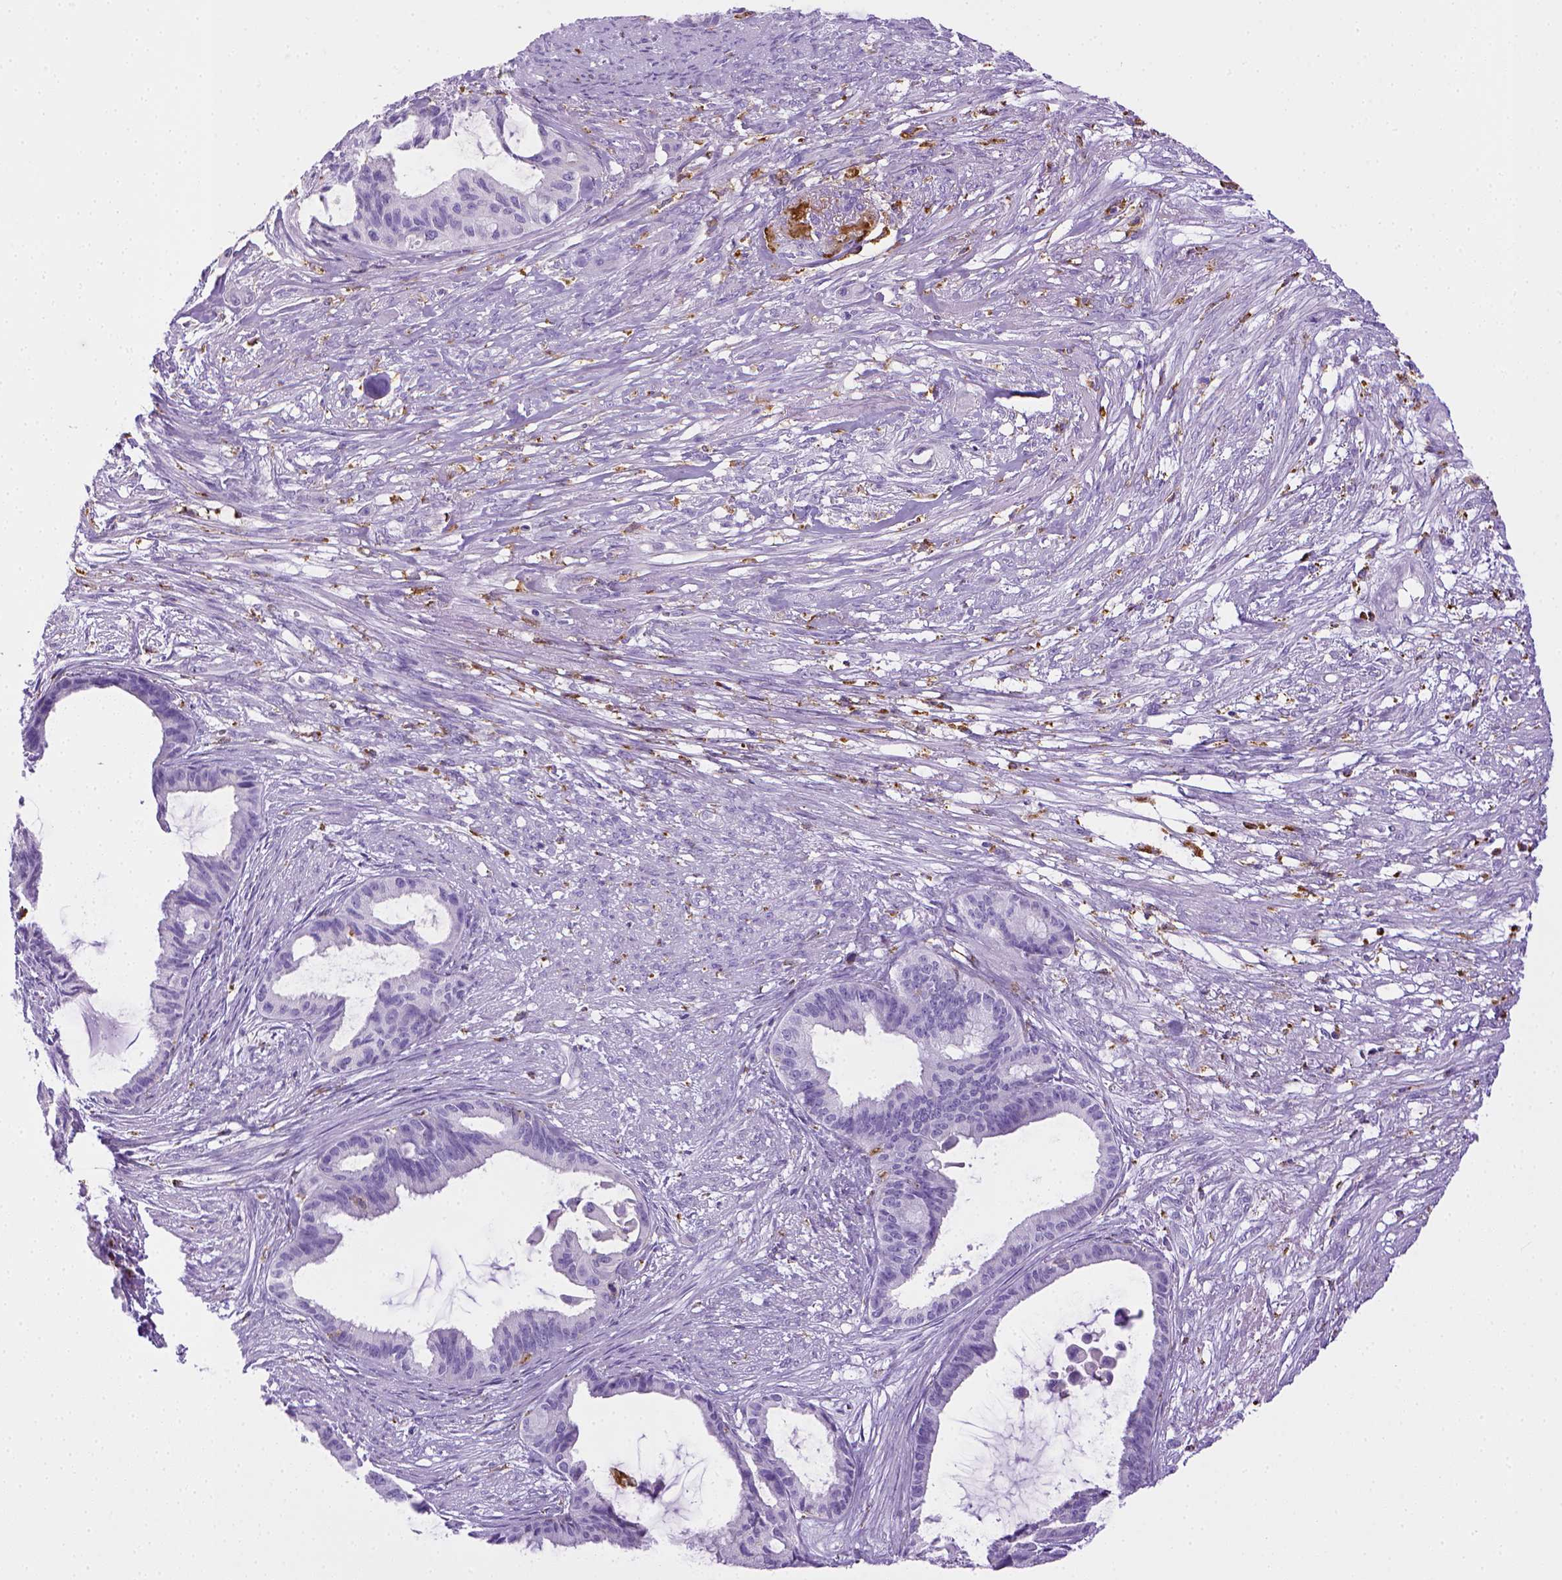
{"staining": {"intensity": "negative", "quantity": "none", "location": "none"}, "tissue": "endometrial cancer", "cell_type": "Tumor cells", "image_type": "cancer", "snomed": [{"axis": "morphology", "description": "Adenocarcinoma, NOS"}, {"axis": "topography", "description": "Endometrium"}], "caption": "Endometrial adenocarcinoma stained for a protein using IHC shows no positivity tumor cells.", "gene": "CD68", "patient": {"sex": "female", "age": 86}}